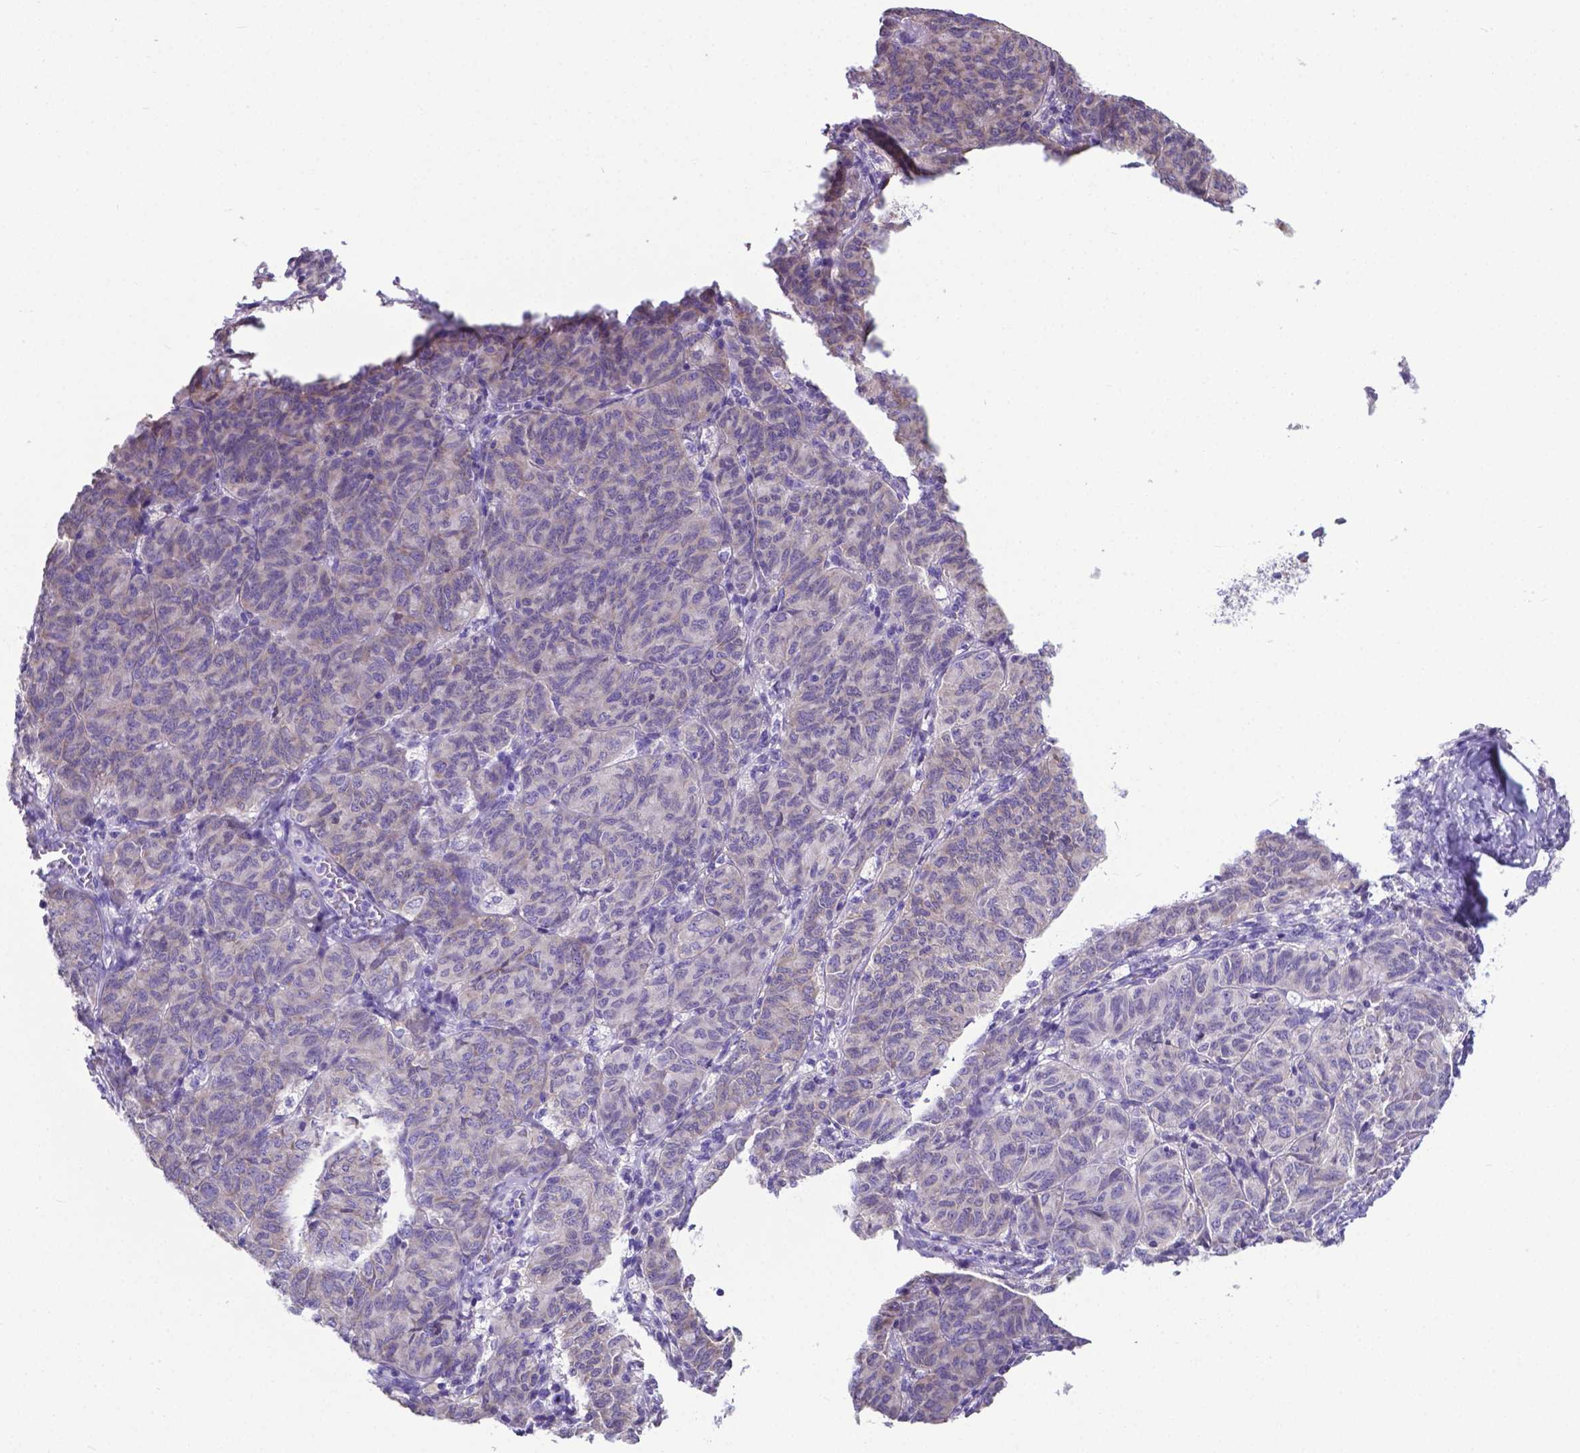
{"staining": {"intensity": "weak", "quantity": ">75%", "location": "cytoplasmic/membranous"}, "tissue": "ovarian cancer", "cell_type": "Tumor cells", "image_type": "cancer", "snomed": [{"axis": "morphology", "description": "Carcinoma, endometroid"}, {"axis": "topography", "description": "Ovary"}], "caption": "Immunohistochemical staining of endometroid carcinoma (ovarian) shows weak cytoplasmic/membranous protein positivity in approximately >75% of tumor cells.", "gene": "RPL6", "patient": {"sex": "female", "age": 80}}